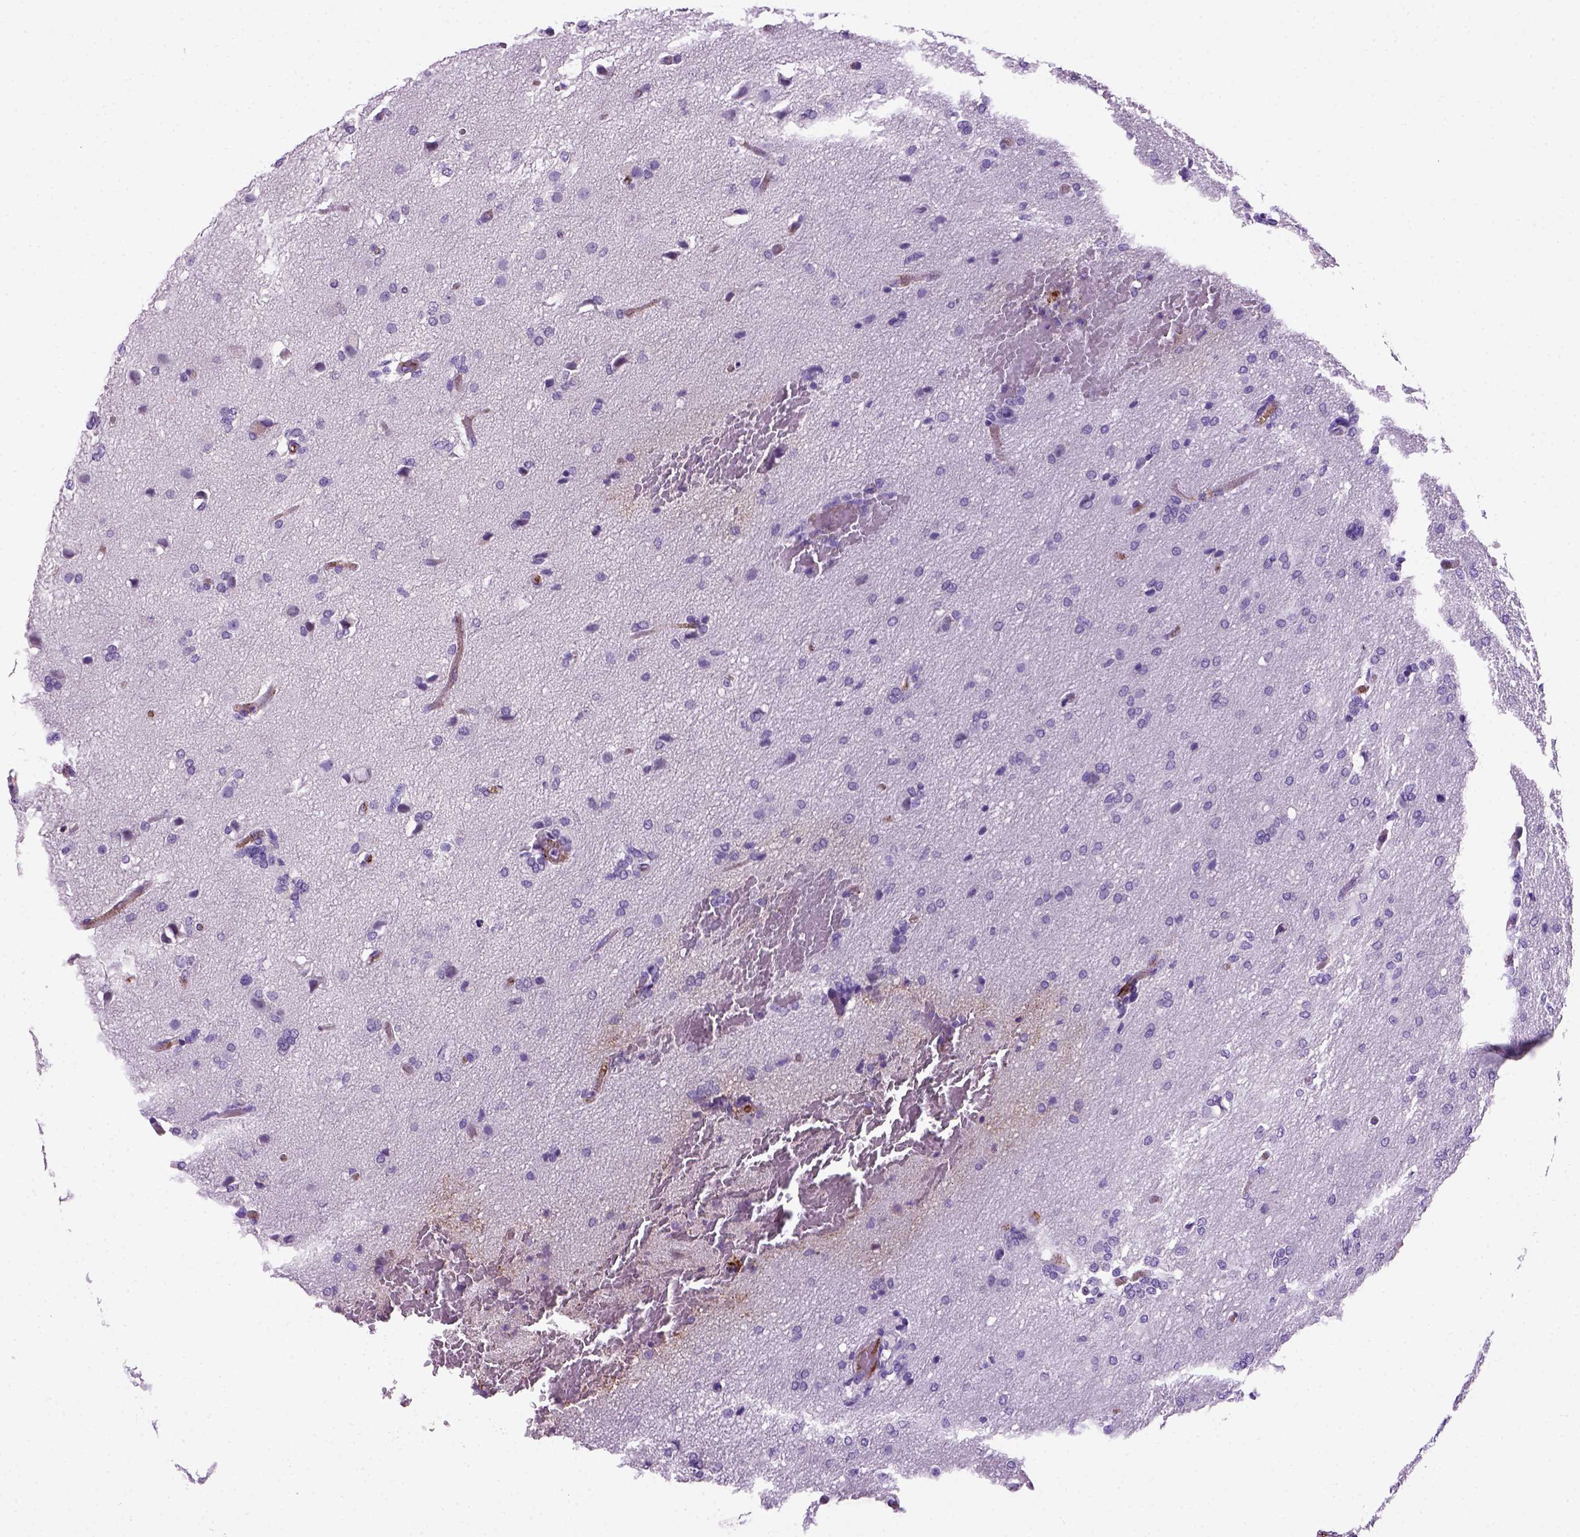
{"staining": {"intensity": "negative", "quantity": "none", "location": "none"}, "tissue": "glioma", "cell_type": "Tumor cells", "image_type": "cancer", "snomed": [{"axis": "morphology", "description": "Glioma, malignant, High grade"}, {"axis": "topography", "description": "Brain"}], "caption": "Tumor cells show no significant positivity in glioma.", "gene": "VWF", "patient": {"sex": "male", "age": 68}}